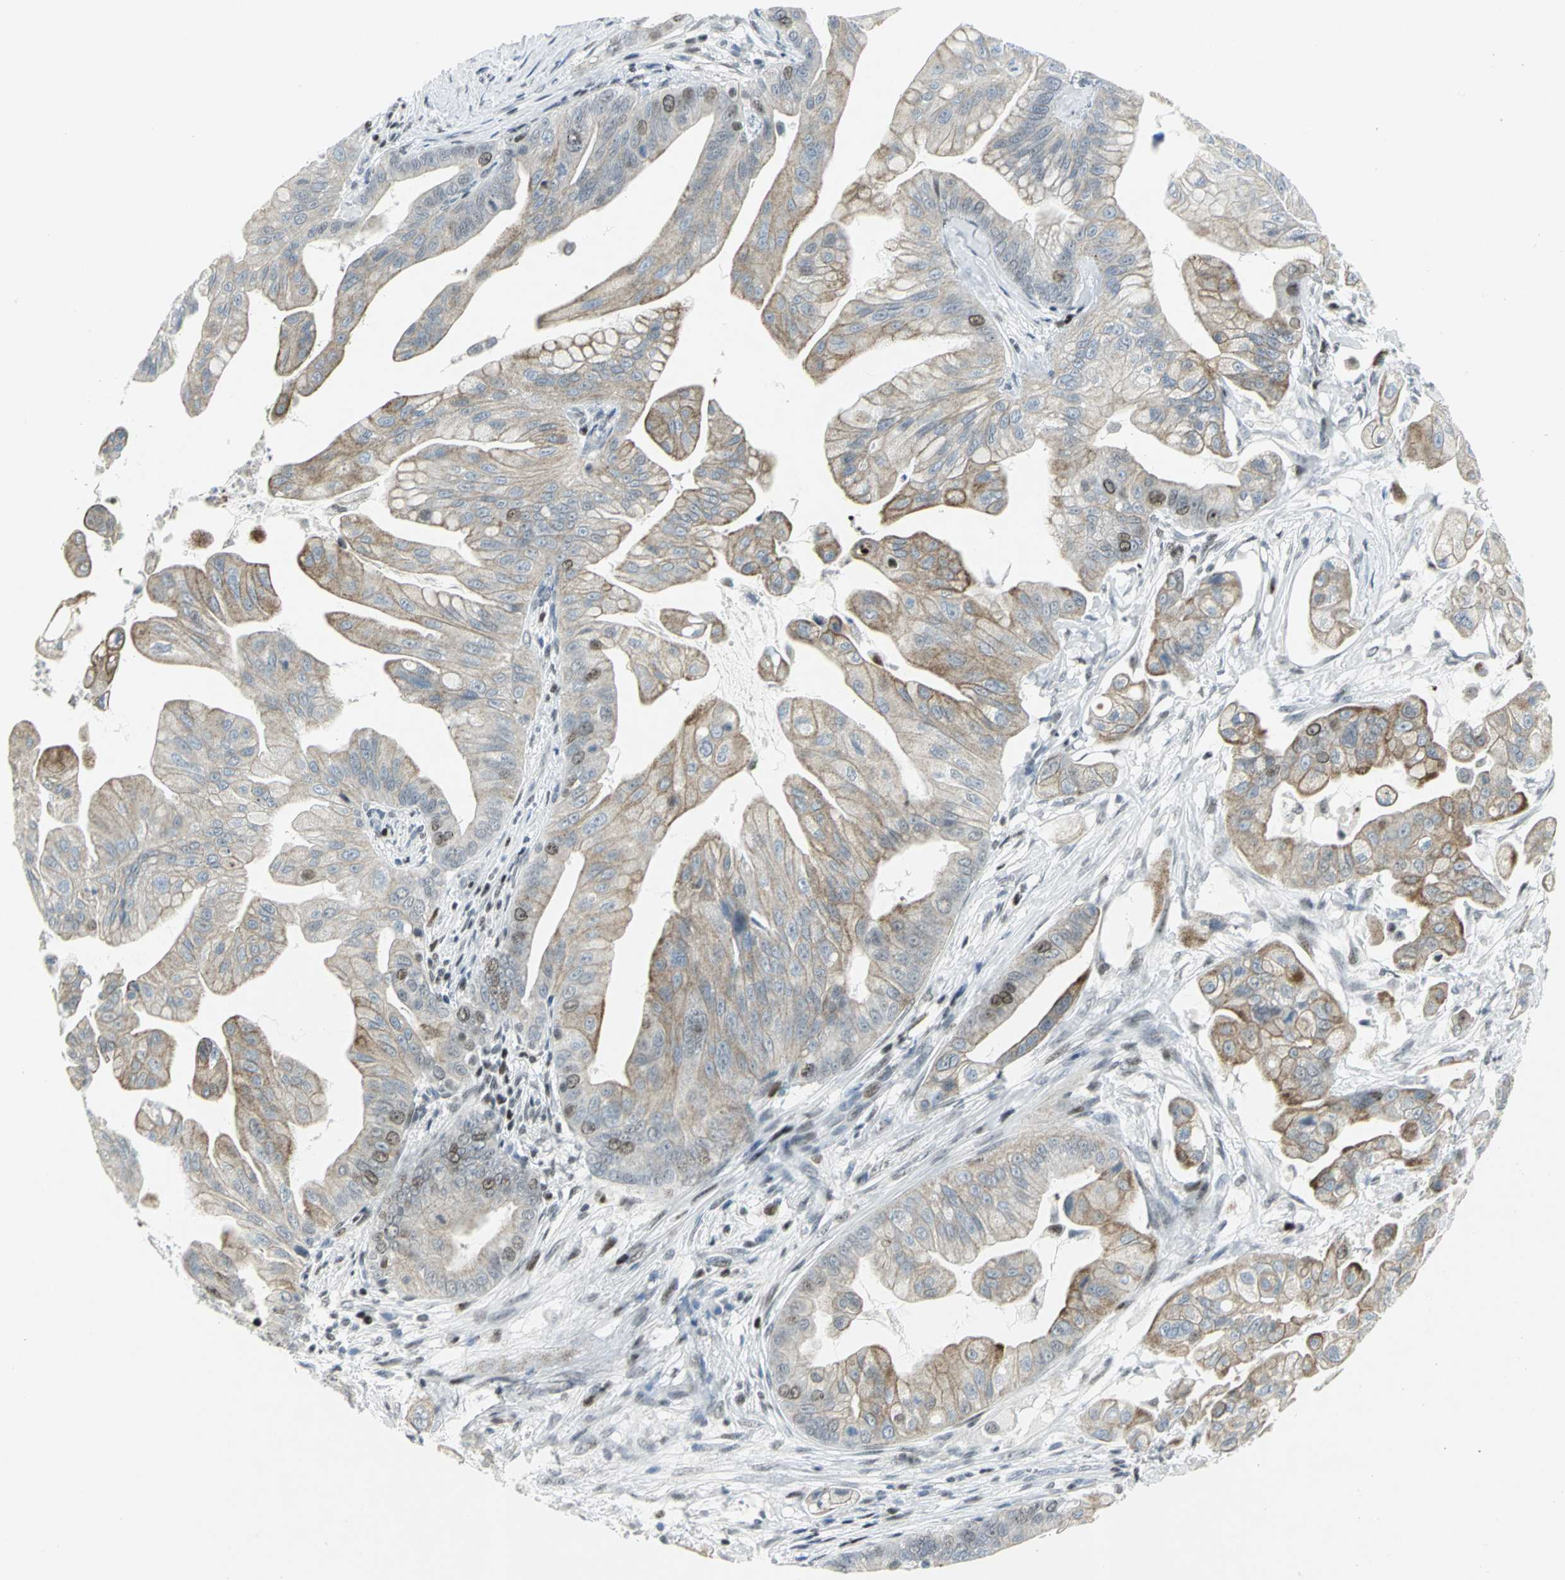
{"staining": {"intensity": "moderate", "quantity": "25%-75%", "location": "cytoplasmic/membranous,nuclear"}, "tissue": "pancreatic cancer", "cell_type": "Tumor cells", "image_type": "cancer", "snomed": [{"axis": "morphology", "description": "Adenocarcinoma, NOS"}, {"axis": "topography", "description": "Pancreas"}], "caption": "There is medium levels of moderate cytoplasmic/membranous and nuclear expression in tumor cells of pancreatic cancer (adenocarcinoma), as demonstrated by immunohistochemical staining (brown color).", "gene": "RPA1", "patient": {"sex": "female", "age": 75}}